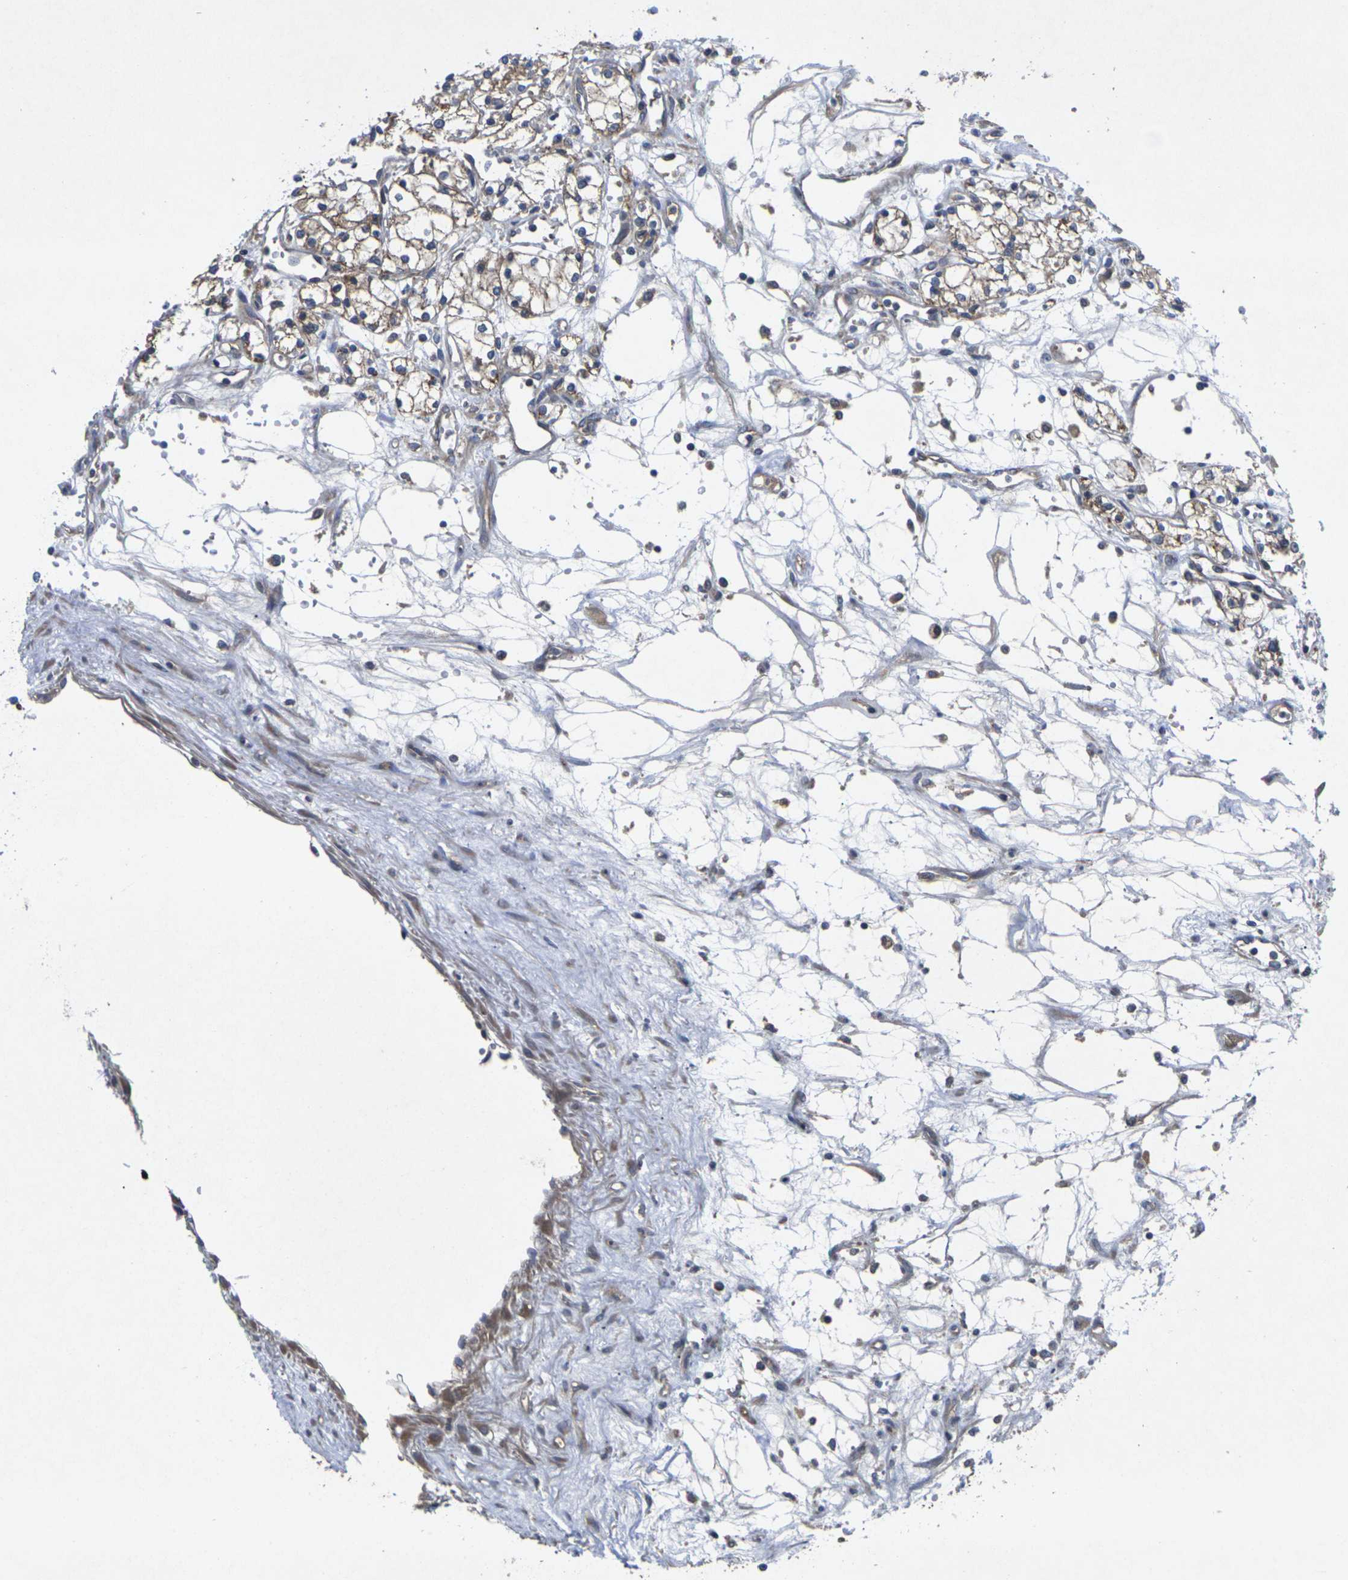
{"staining": {"intensity": "moderate", "quantity": ">75%", "location": "cytoplasmic/membranous"}, "tissue": "renal cancer", "cell_type": "Tumor cells", "image_type": "cancer", "snomed": [{"axis": "morphology", "description": "Normal tissue, NOS"}, {"axis": "morphology", "description": "Adenocarcinoma, NOS"}, {"axis": "topography", "description": "Kidney"}], "caption": "Immunohistochemical staining of human renal adenocarcinoma displays medium levels of moderate cytoplasmic/membranous positivity in about >75% of tumor cells.", "gene": "KIF1B", "patient": {"sex": "male", "age": 59}}